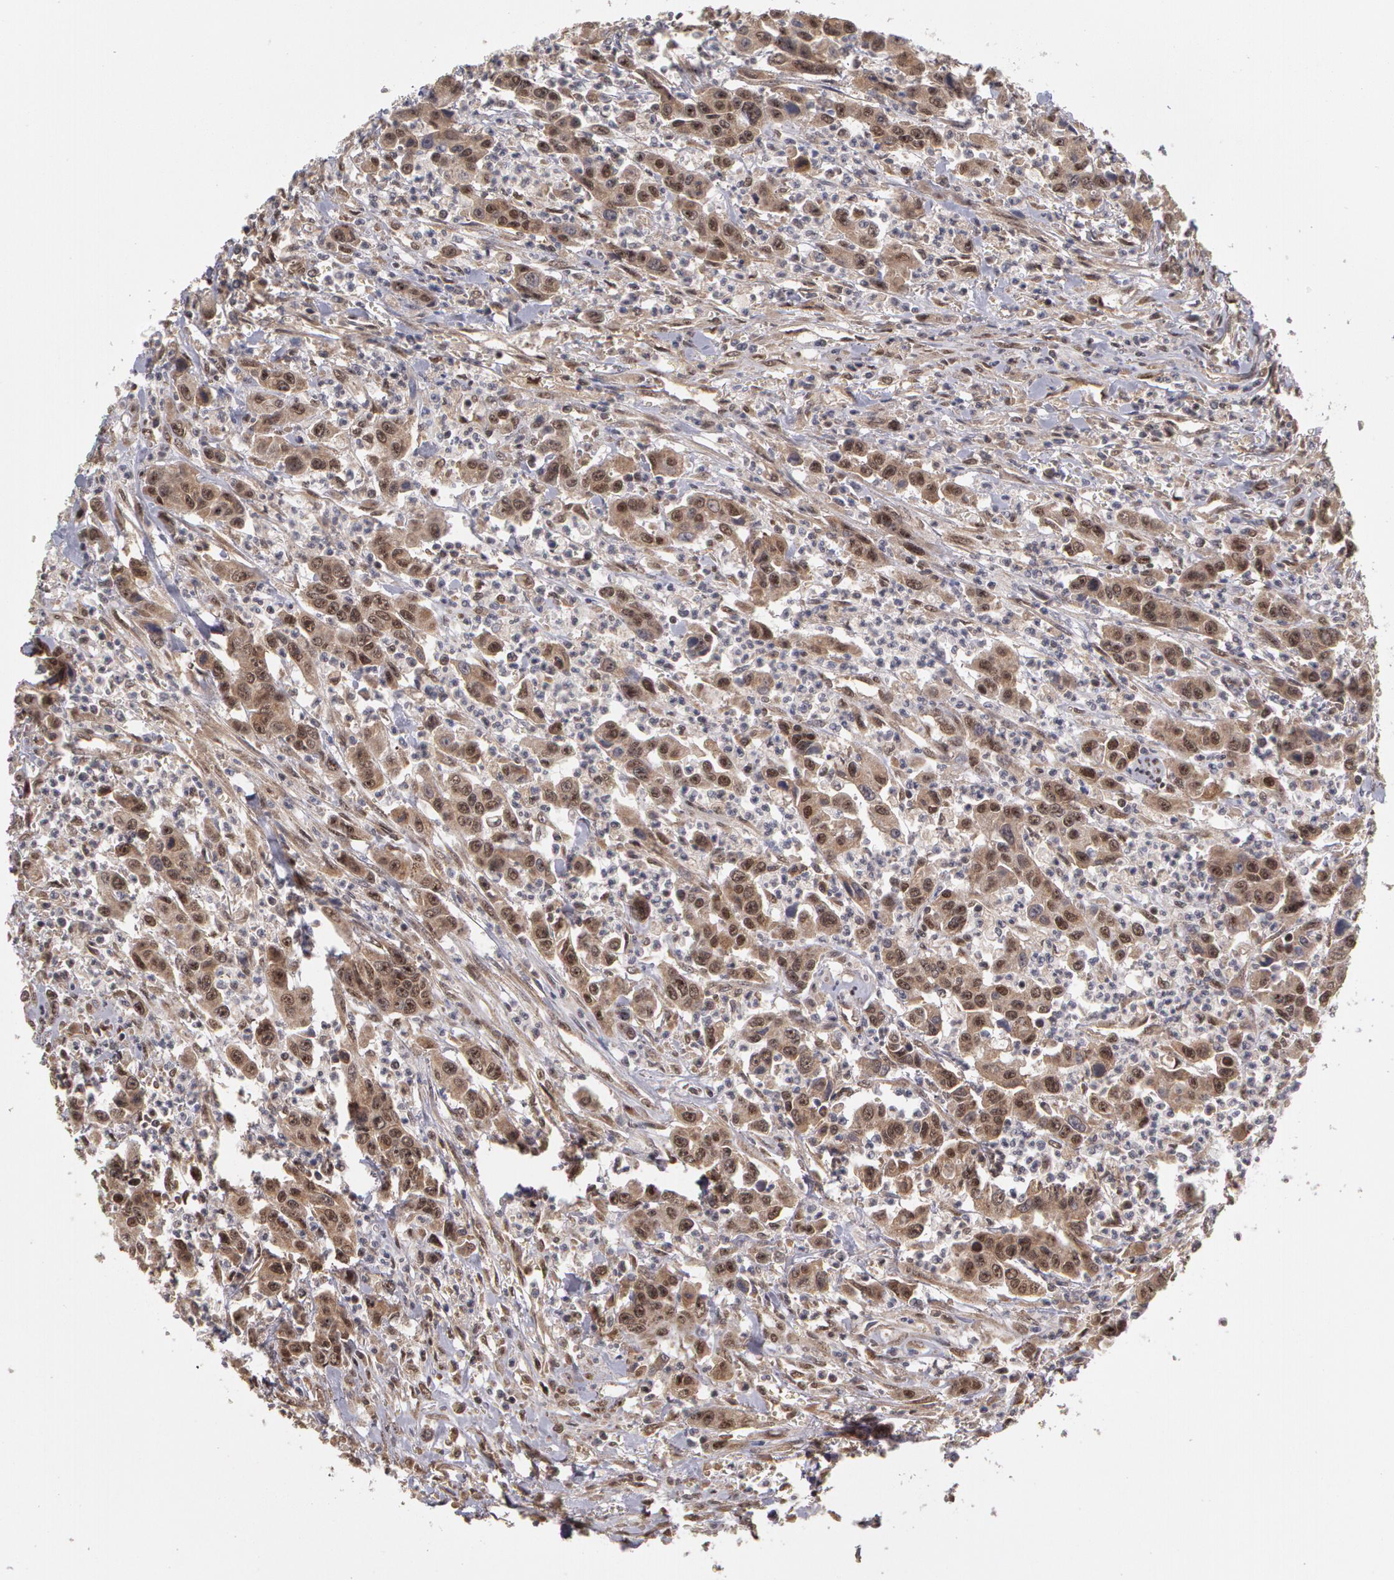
{"staining": {"intensity": "strong", "quantity": ">75%", "location": "cytoplasmic/membranous,nuclear"}, "tissue": "urothelial cancer", "cell_type": "Tumor cells", "image_type": "cancer", "snomed": [{"axis": "morphology", "description": "Urothelial carcinoma, High grade"}, {"axis": "topography", "description": "Urinary bladder"}], "caption": "This is an image of immunohistochemistry staining of urothelial carcinoma (high-grade), which shows strong staining in the cytoplasmic/membranous and nuclear of tumor cells.", "gene": "GLIS1", "patient": {"sex": "male", "age": 86}}